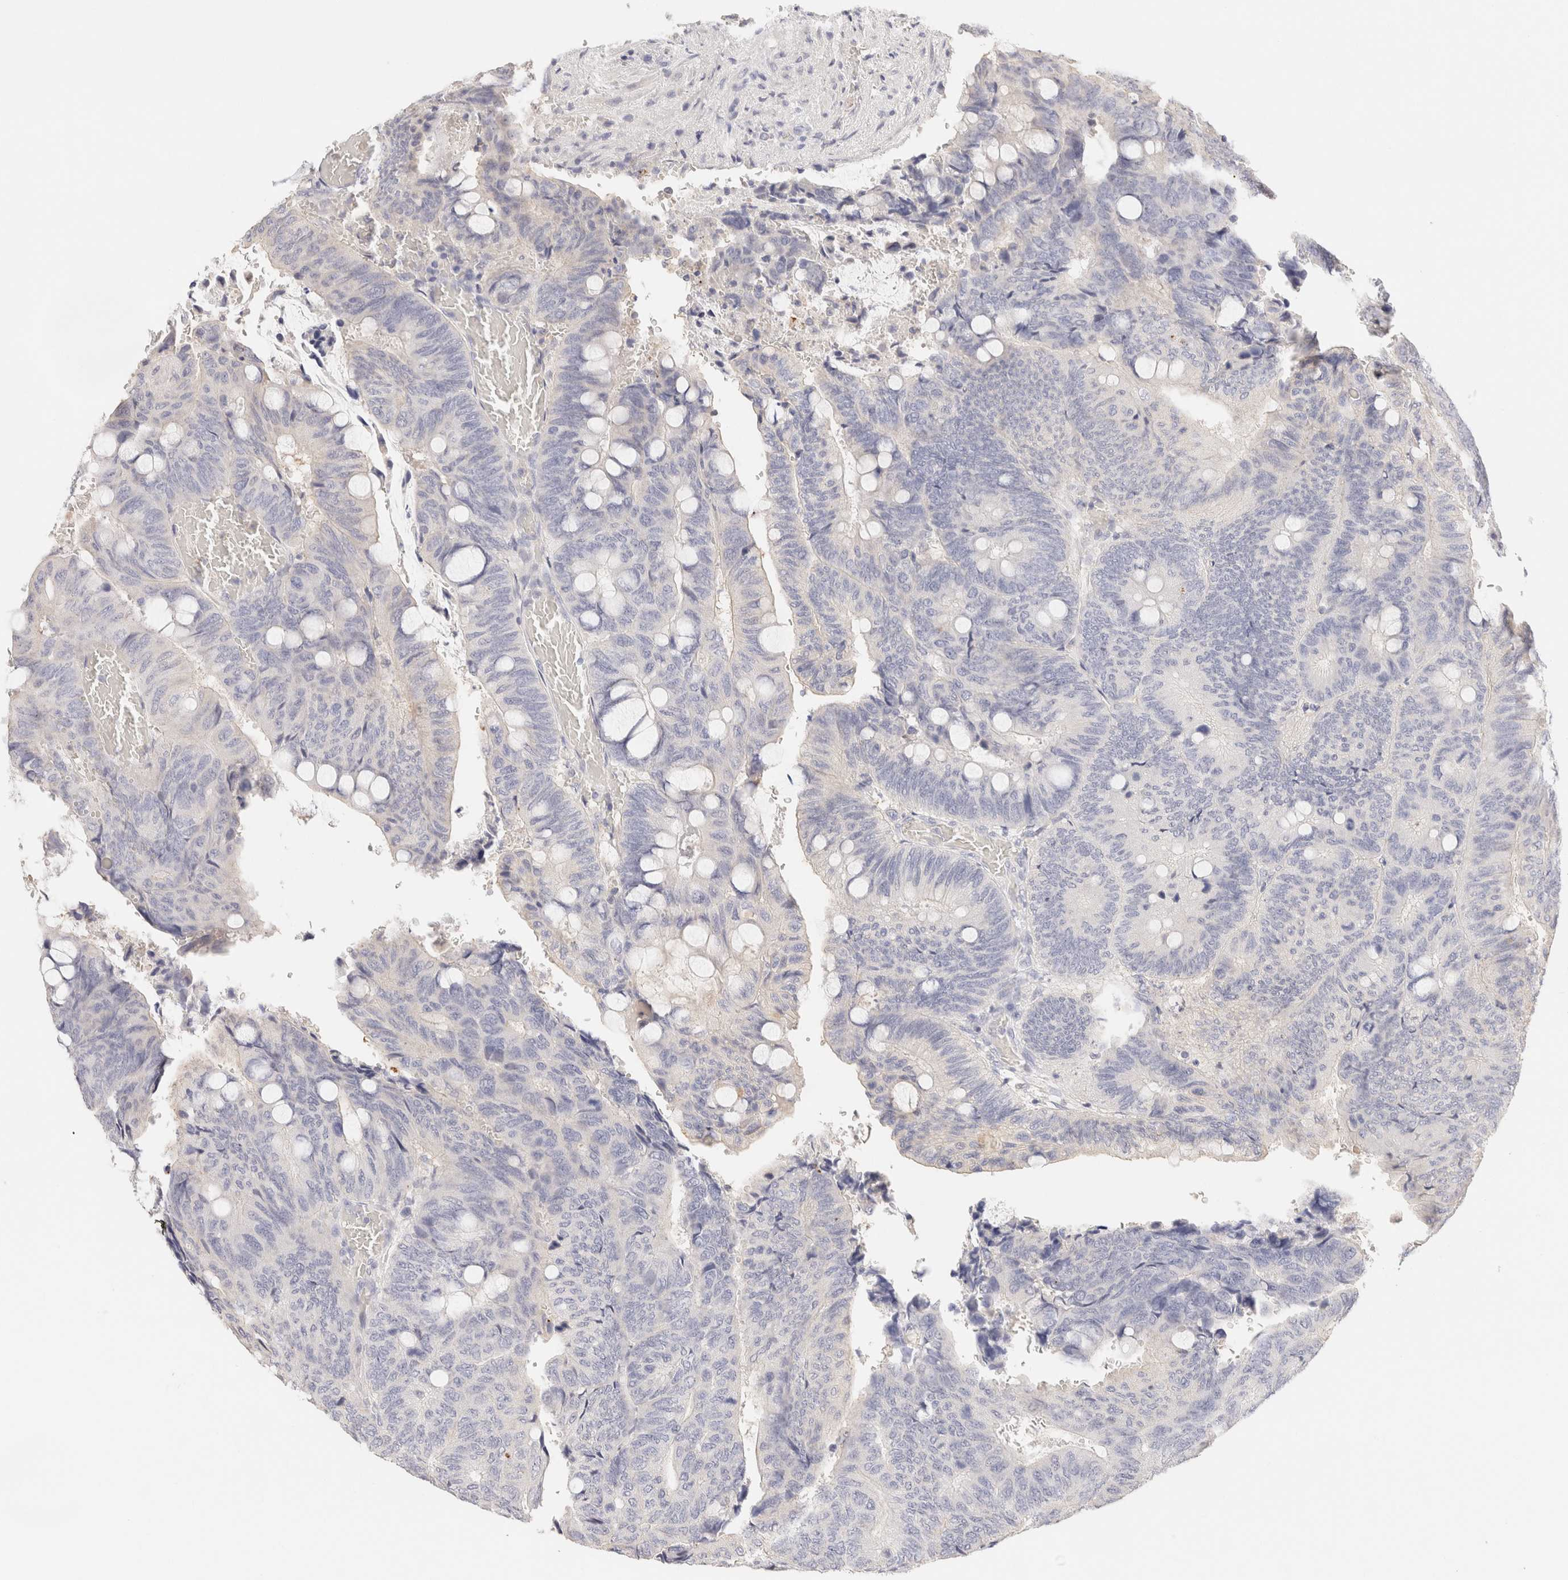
{"staining": {"intensity": "negative", "quantity": "none", "location": "none"}, "tissue": "colorectal cancer", "cell_type": "Tumor cells", "image_type": "cancer", "snomed": [{"axis": "morphology", "description": "Normal tissue, NOS"}, {"axis": "morphology", "description": "Adenocarcinoma, NOS"}, {"axis": "topography", "description": "Rectum"}, {"axis": "topography", "description": "Peripheral nerve tissue"}], "caption": "High power microscopy micrograph of an immunohistochemistry image of colorectal adenocarcinoma, revealing no significant expression in tumor cells.", "gene": "SCGB2A2", "patient": {"sex": "male", "age": 92}}